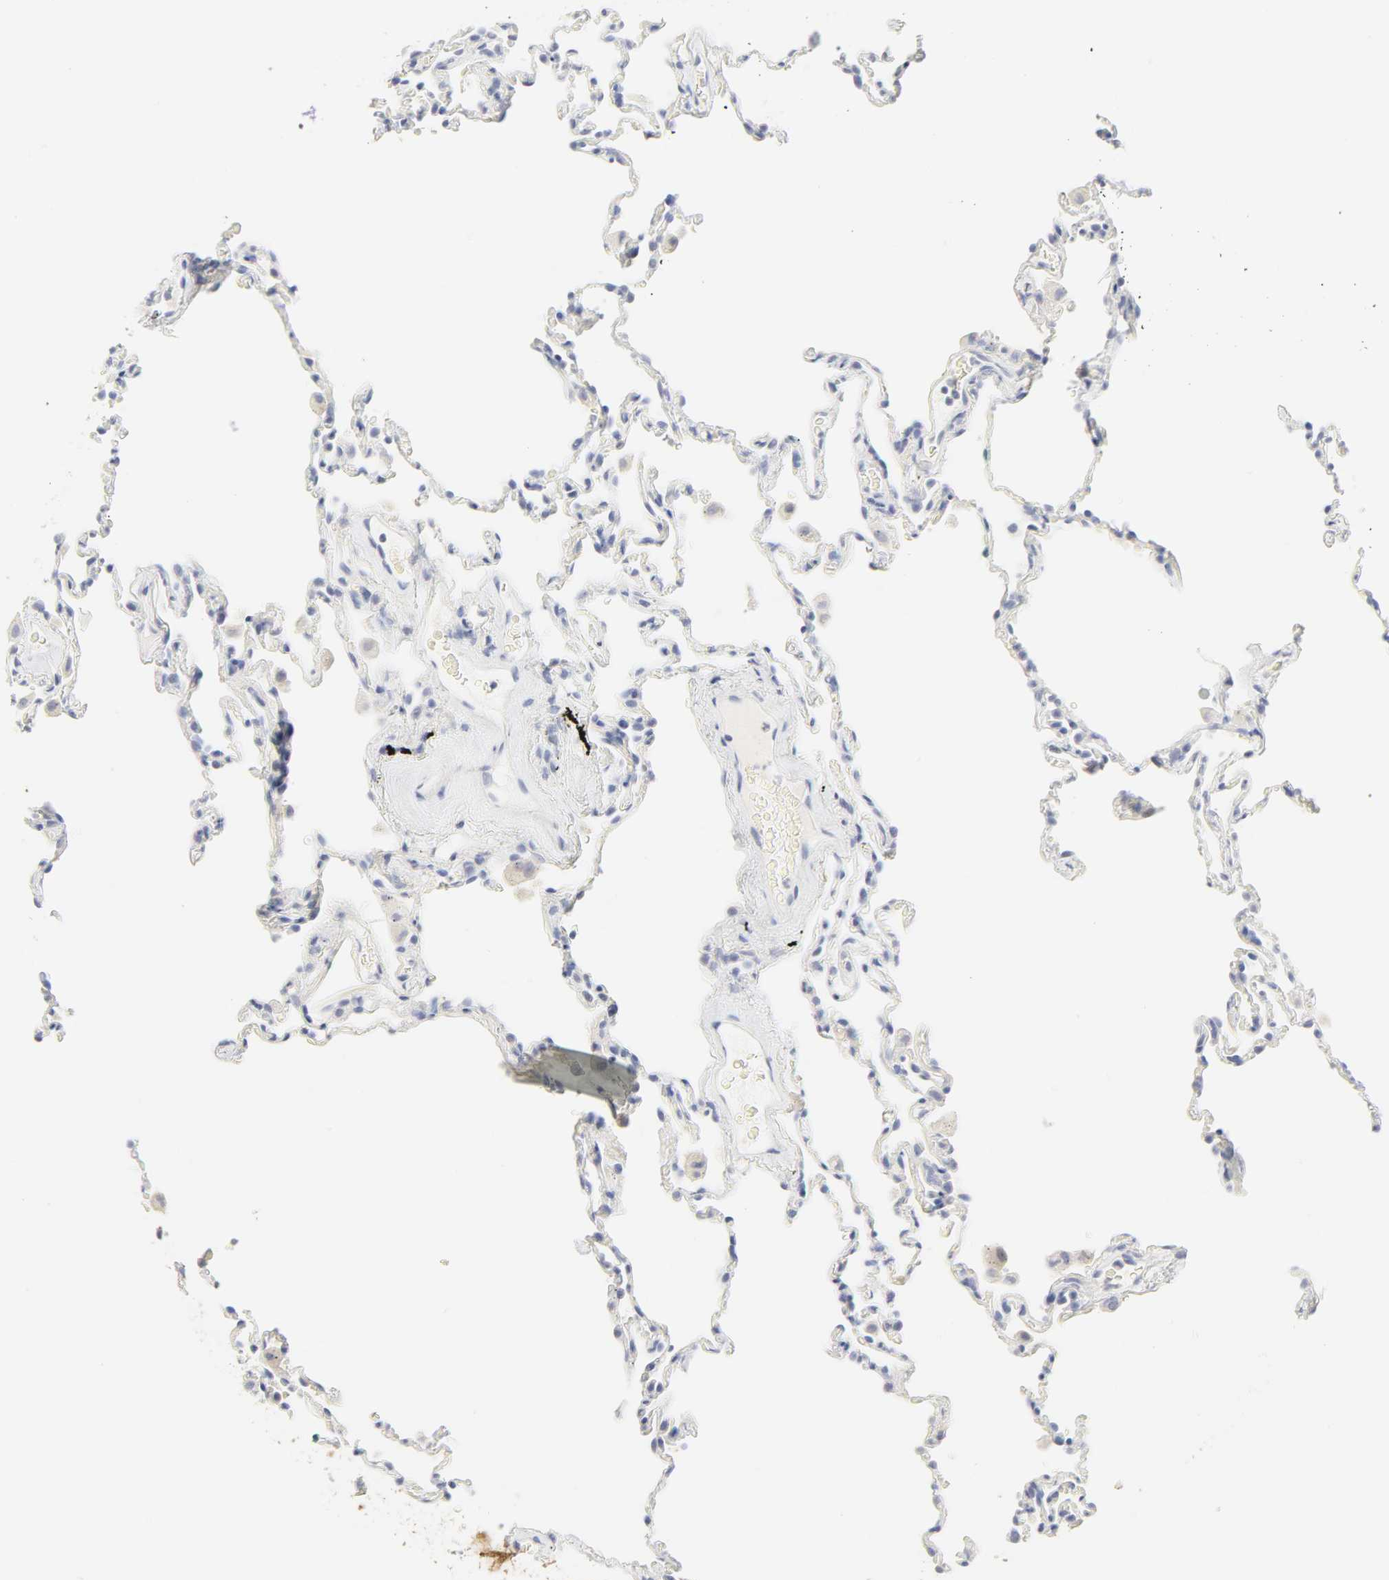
{"staining": {"intensity": "negative", "quantity": "none", "location": "none"}, "tissue": "lung", "cell_type": "Alveolar cells", "image_type": "normal", "snomed": [{"axis": "morphology", "description": "Normal tissue, NOS"}, {"axis": "morphology", "description": "Soft tissue tumor metastatic"}, {"axis": "topography", "description": "Lung"}], "caption": "Lung was stained to show a protein in brown. There is no significant positivity in alveolar cells. Nuclei are stained in blue.", "gene": "FCGBP", "patient": {"sex": "male", "age": 59}}